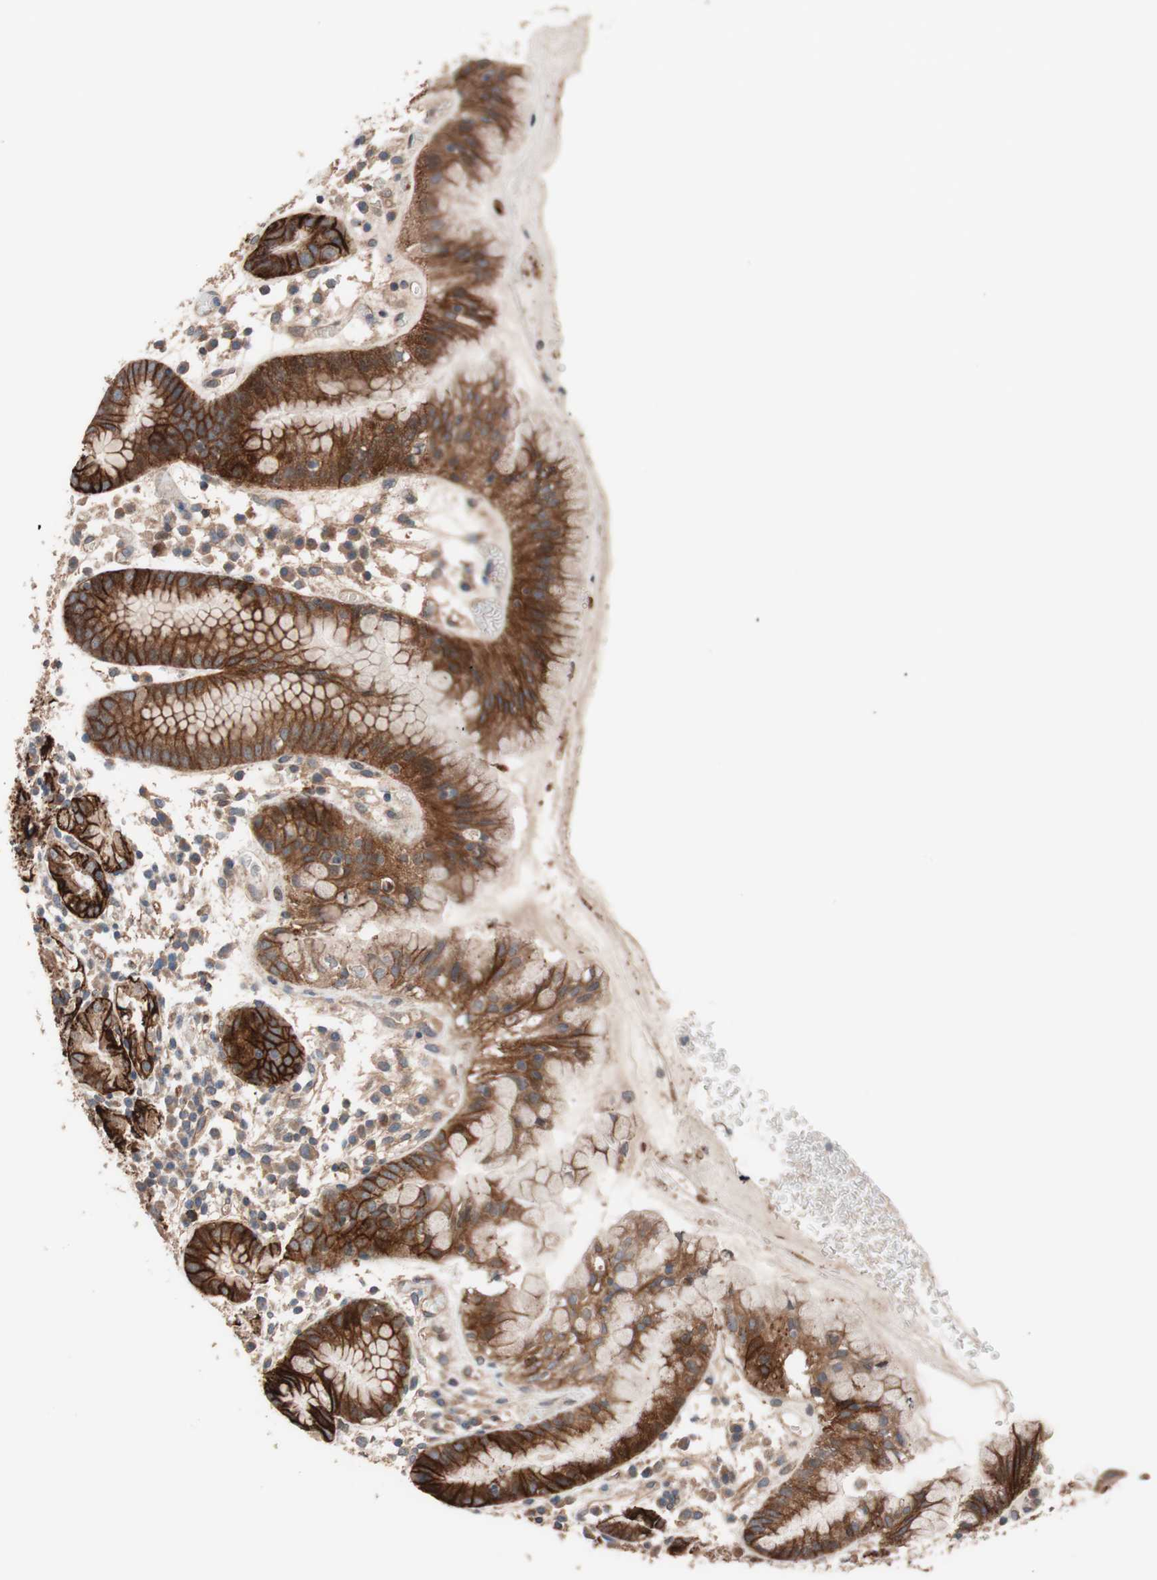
{"staining": {"intensity": "strong", "quantity": ">75%", "location": "cytoplasmic/membranous"}, "tissue": "stomach", "cell_type": "Glandular cells", "image_type": "normal", "snomed": [{"axis": "morphology", "description": "Normal tissue, NOS"}, {"axis": "topography", "description": "Stomach"}, {"axis": "topography", "description": "Stomach, lower"}], "caption": "Brown immunohistochemical staining in benign stomach reveals strong cytoplasmic/membranous positivity in approximately >75% of glandular cells.", "gene": "SDC4", "patient": {"sex": "female", "age": 75}}